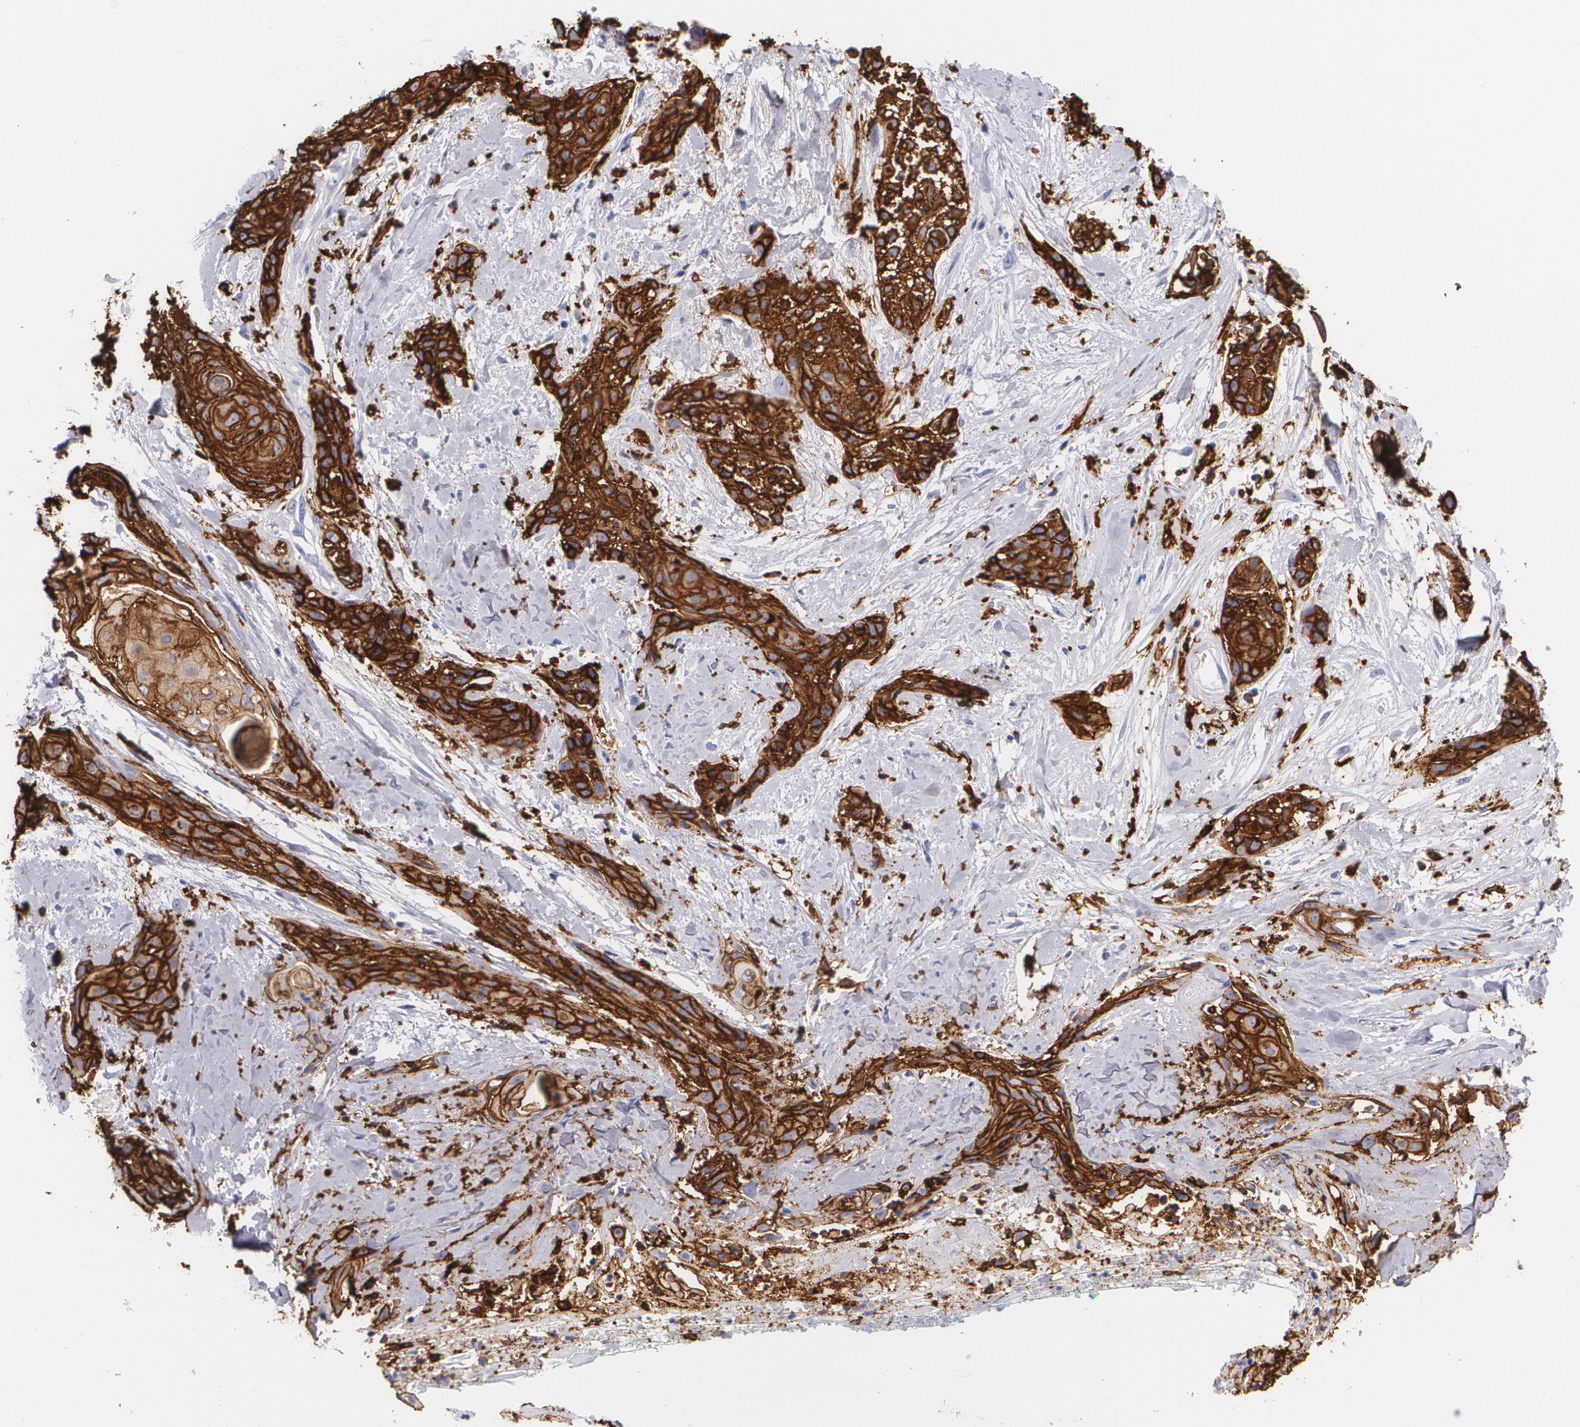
{"staining": {"intensity": "strong", "quantity": ">75%", "location": "cytoplasmic/membranous"}, "tissue": "skin cancer", "cell_type": "Tumor cells", "image_type": "cancer", "snomed": [{"axis": "morphology", "description": "Squamous cell carcinoma, NOS"}, {"axis": "topography", "description": "Skin"}, {"axis": "topography", "description": "Anal"}], "caption": "Skin squamous cell carcinoma was stained to show a protein in brown. There is high levels of strong cytoplasmic/membranous staining in approximately >75% of tumor cells.", "gene": "HLA-DRA", "patient": {"sex": "male", "age": 64}}